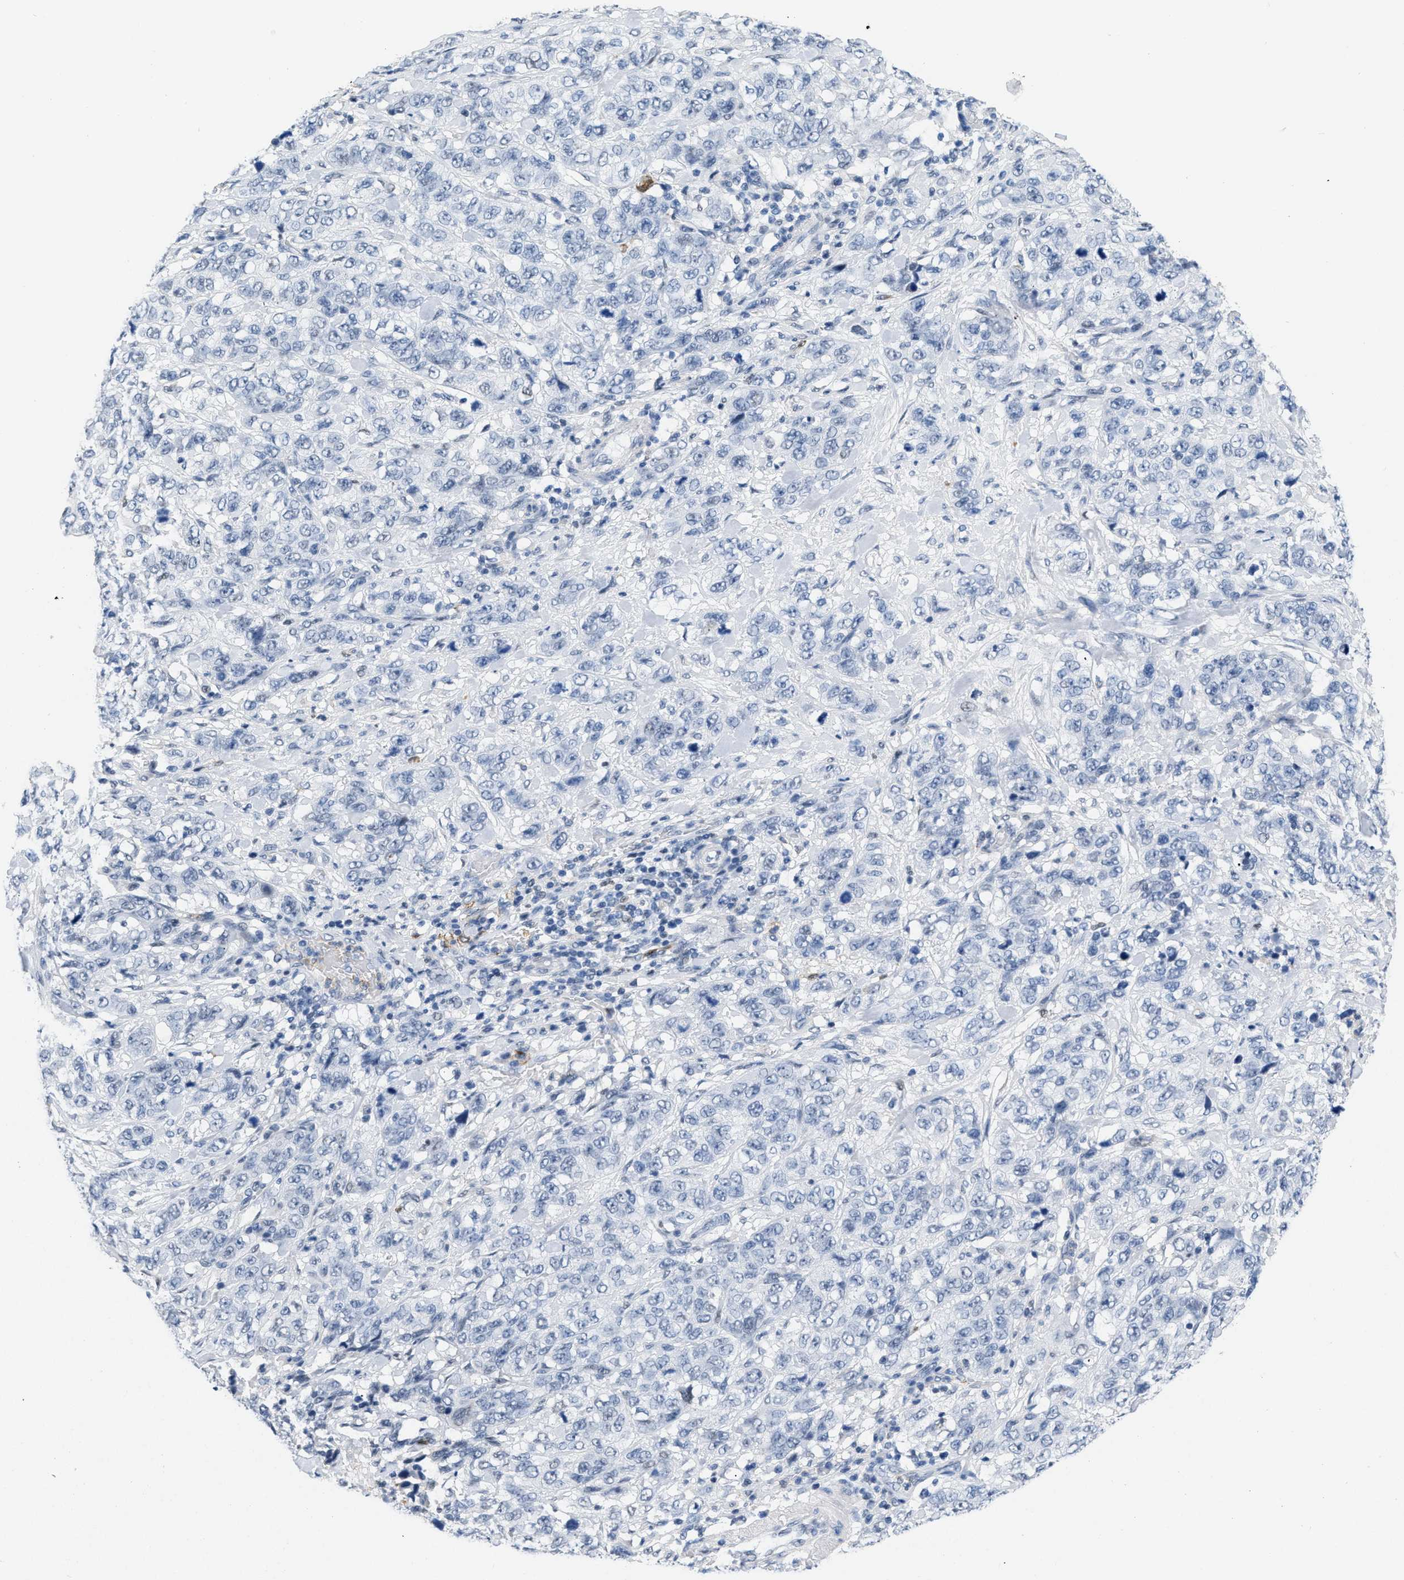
{"staining": {"intensity": "negative", "quantity": "none", "location": "none"}, "tissue": "stomach cancer", "cell_type": "Tumor cells", "image_type": "cancer", "snomed": [{"axis": "morphology", "description": "Adenocarcinoma, NOS"}, {"axis": "topography", "description": "Stomach"}], "caption": "High power microscopy histopathology image of an immunohistochemistry histopathology image of adenocarcinoma (stomach), revealing no significant positivity in tumor cells.", "gene": "BOLL", "patient": {"sex": "male", "age": 48}}